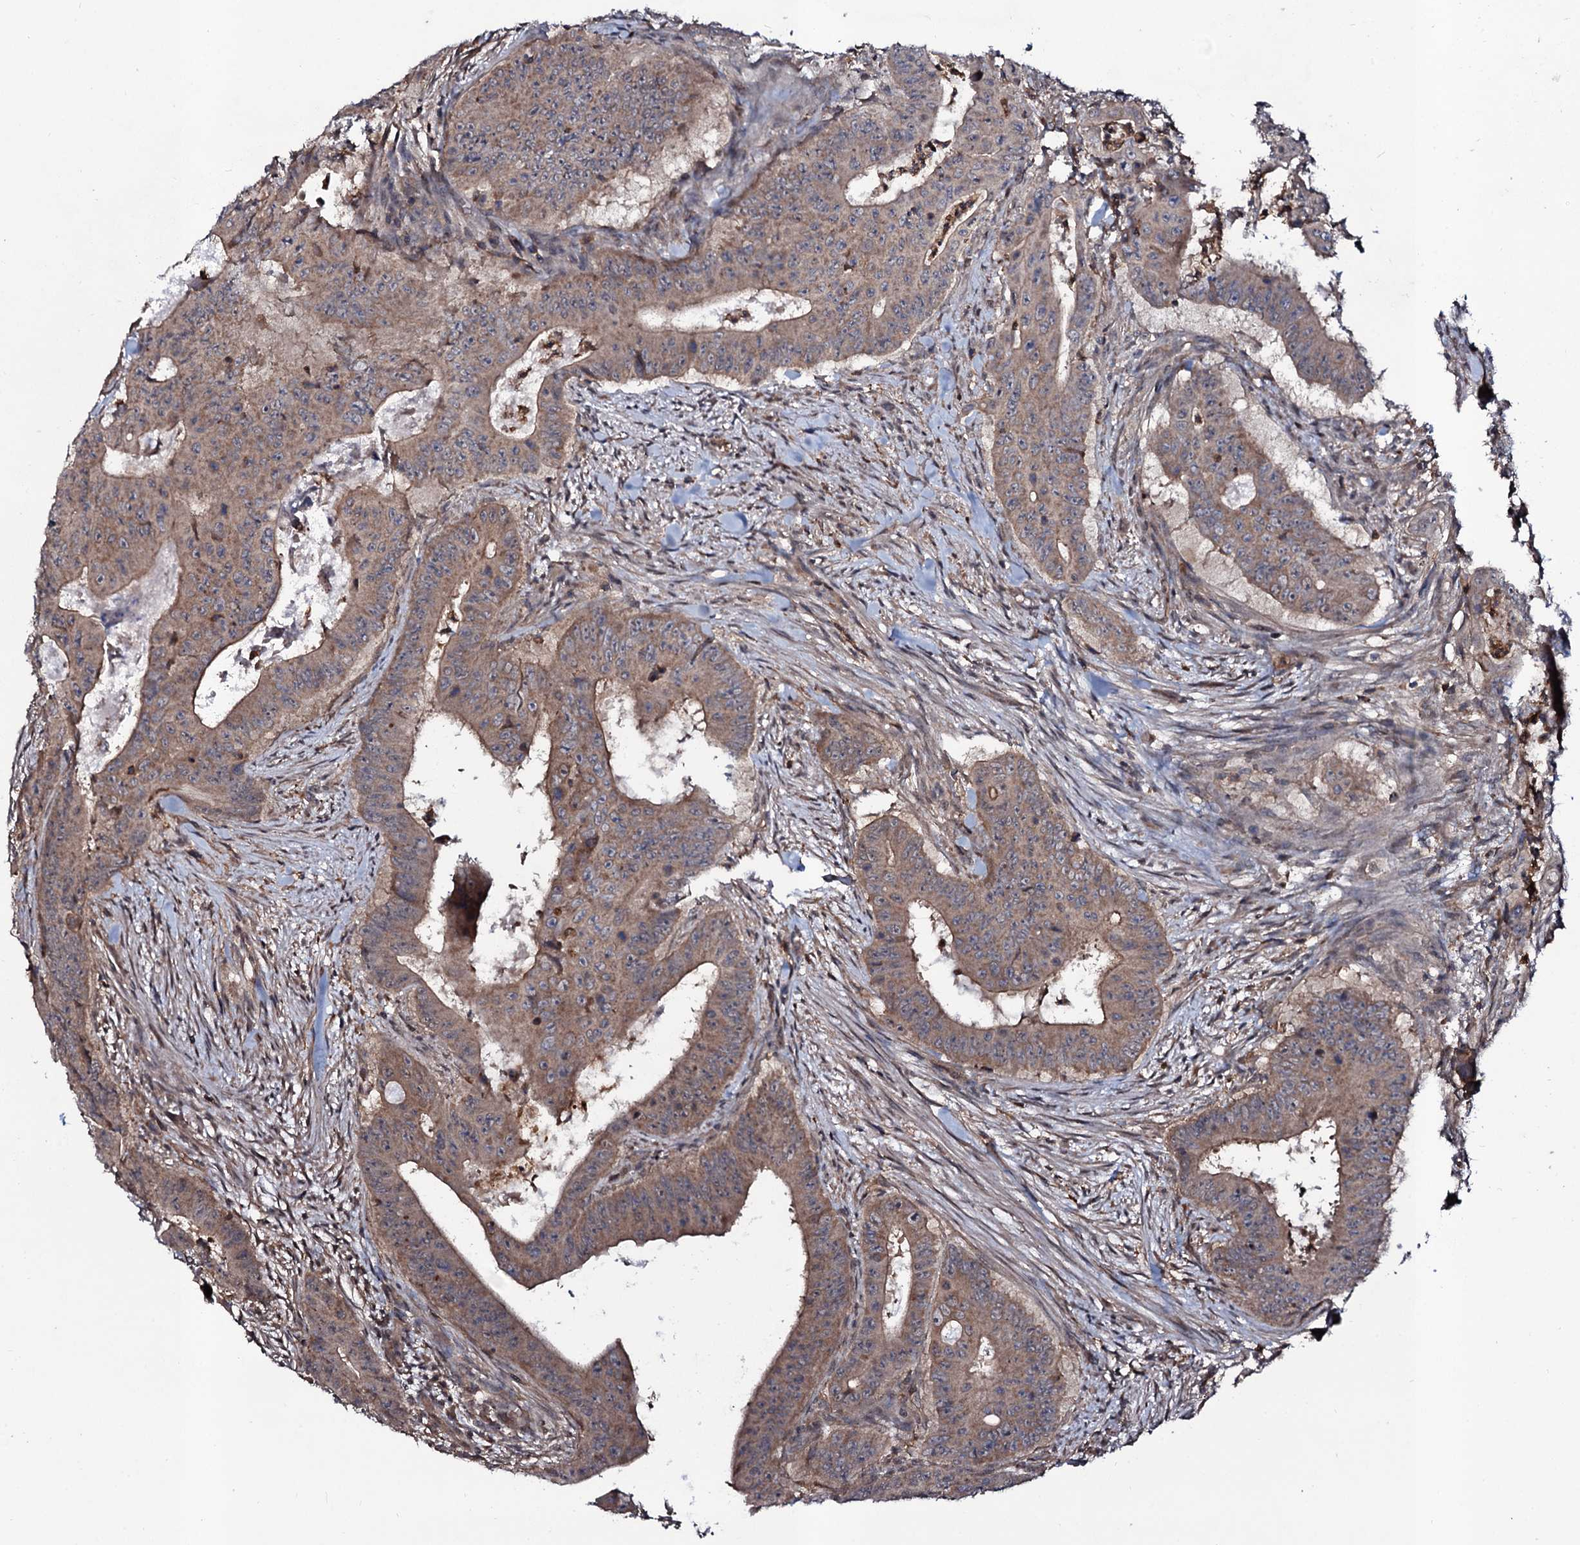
{"staining": {"intensity": "moderate", "quantity": ">75%", "location": "cytoplasmic/membranous"}, "tissue": "colorectal cancer", "cell_type": "Tumor cells", "image_type": "cancer", "snomed": [{"axis": "morphology", "description": "Adenocarcinoma, NOS"}, {"axis": "topography", "description": "Rectum"}], "caption": "Immunohistochemistry of human colorectal cancer displays medium levels of moderate cytoplasmic/membranous positivity in about >75% of tumor cells. Ihc stains the protein of interest in brown and the nuclei are stained blue.", "gene": "COG6", "patient": {"sex": "female", "age": 75}}